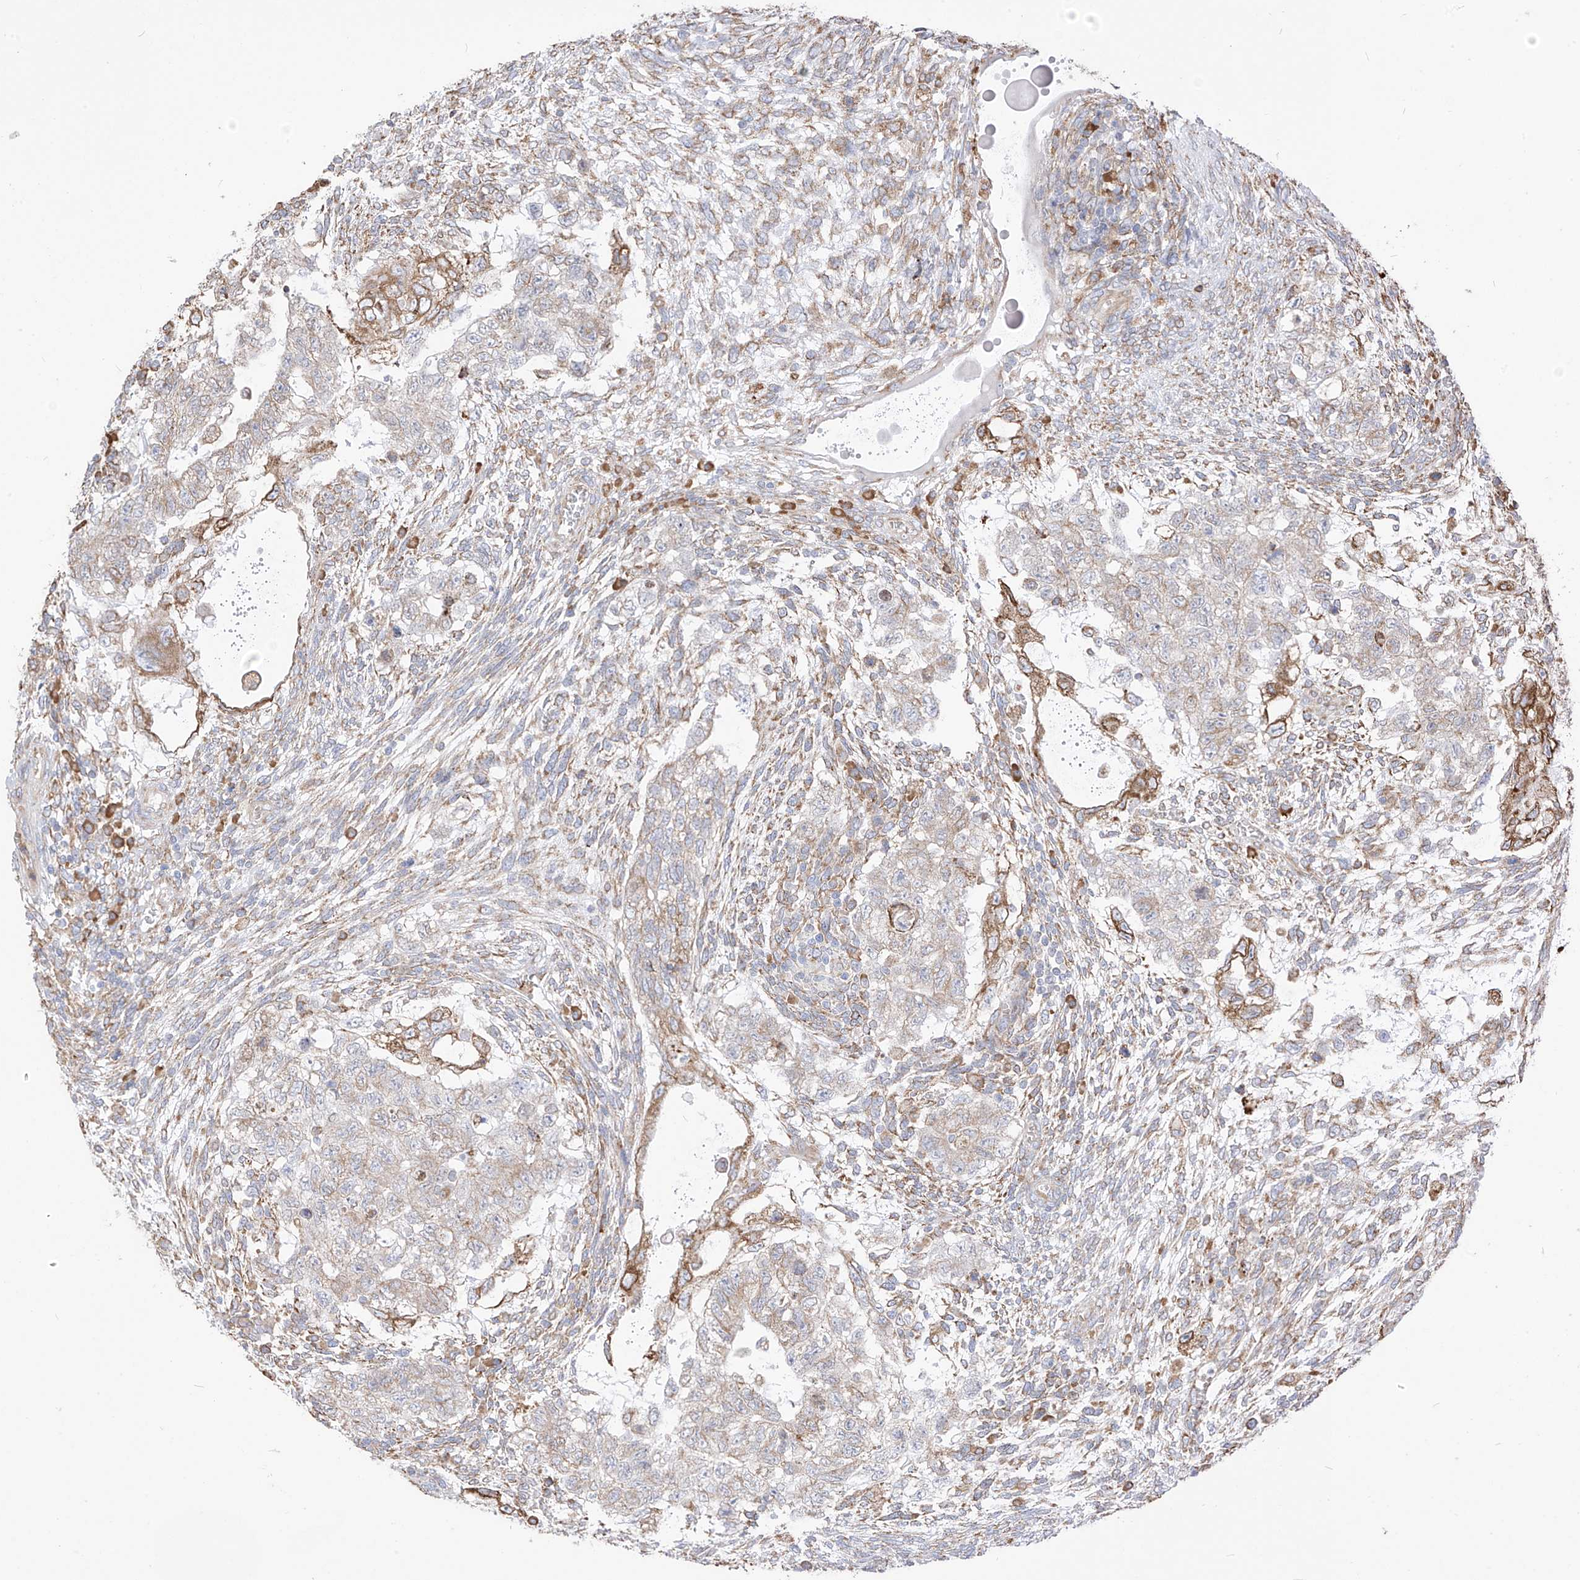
{"staining": {"intensity": "moderate", "quantity": "<25%", "location": "cytoplasmic/membranous"}, "tissue": "testis cancer", "cell_type": "Tumor cells", "image_type": "cancer", "snomed": [{"axis": "morphology", "description": "Carcinoma, Embryonal, NOS"}, {"axis": "topography", "description": "Testis"}], "caption": "Testis cancer stained with a brown dye displays moderate cytoplasmic/membranous positive positivity in approximately <25% of tumor cells.", "gene": "PDIA6", "patient": {"sex": "male", "age": 37}}